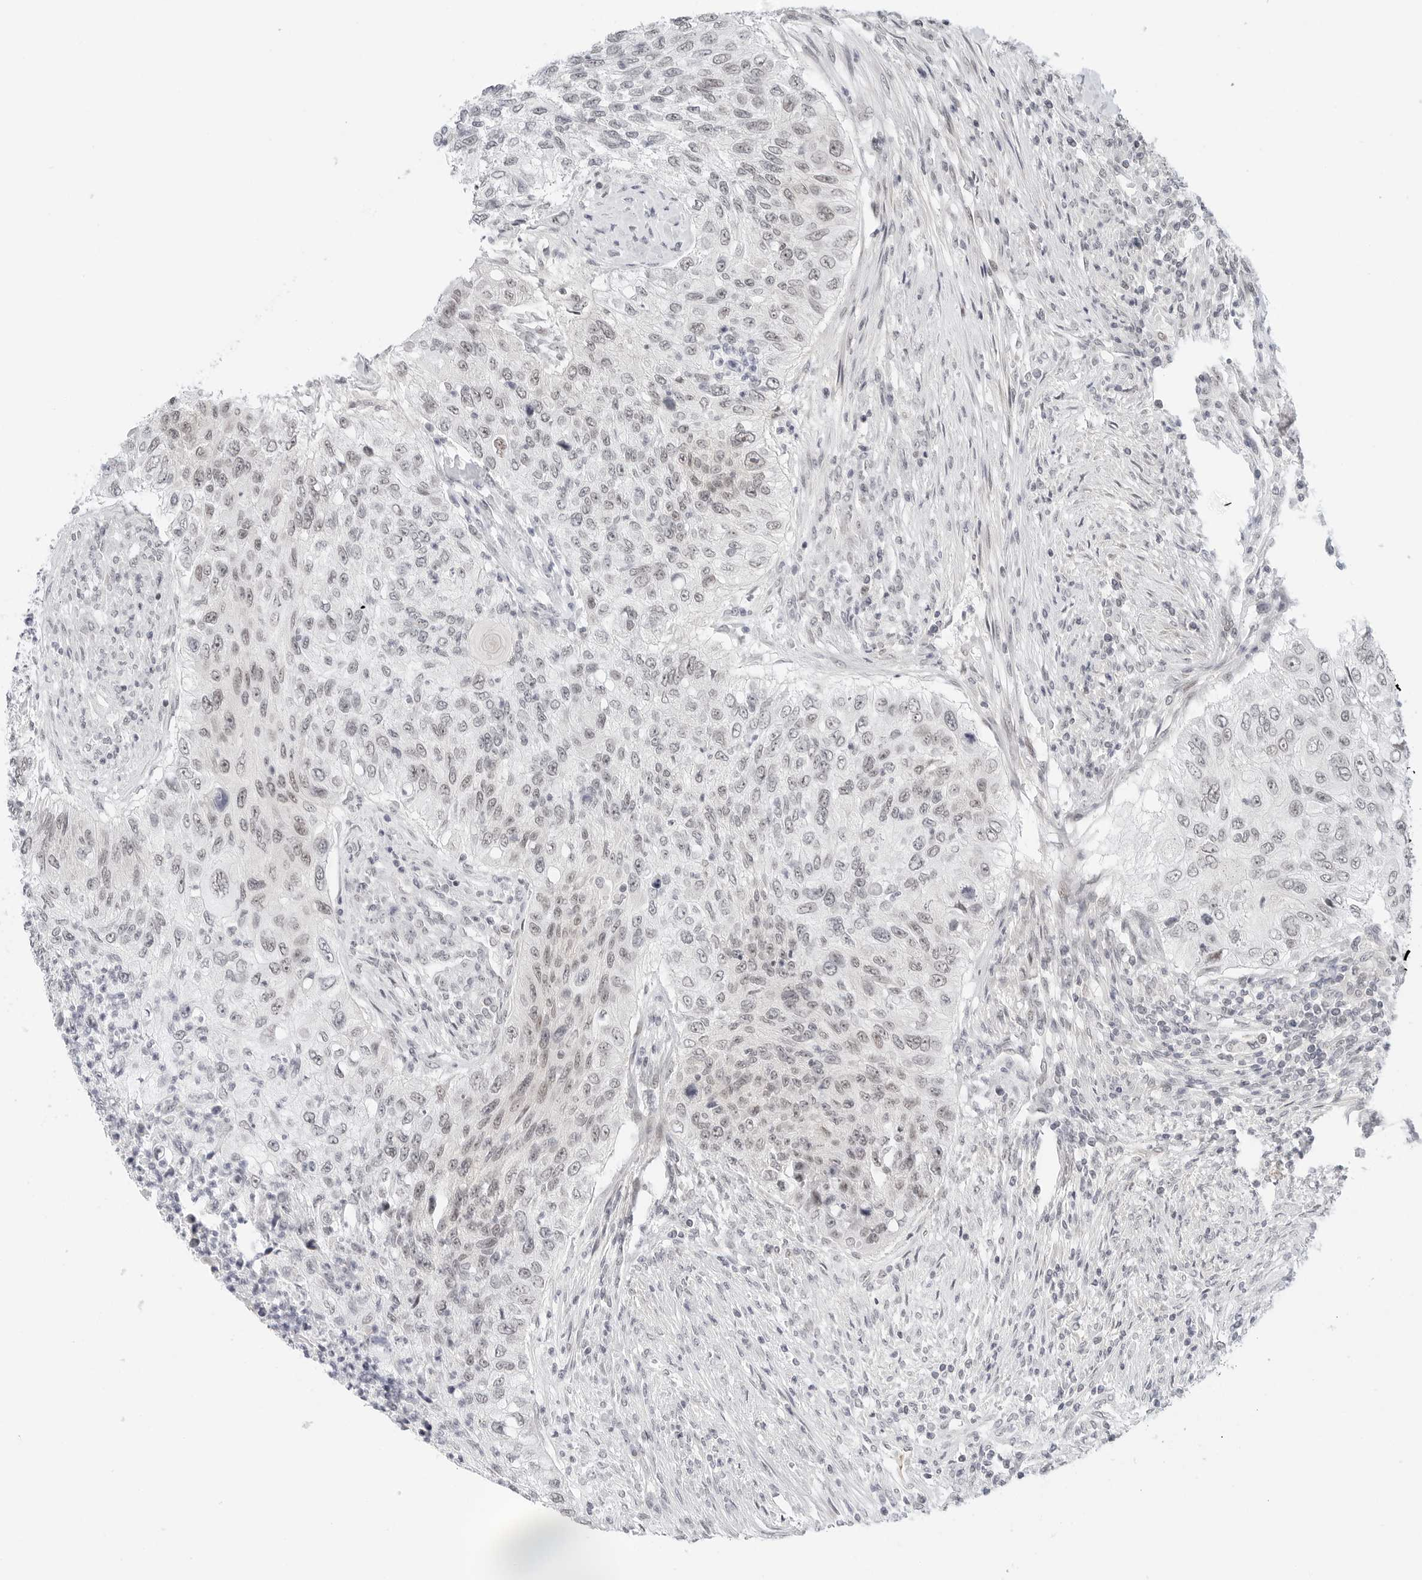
{"staining": {"intensity": "negative", "quantity": "none", "location": "none"}, "tissue": "urothelial cancer", "cell_type": "Tumor cells", "image_type": "cancer", "snomed": [{"axis": "morphology", "description": "Urothelial carcinoma, High grade"}, {"axis": "topography", "description": "Urinary bladder"}], "caption": "Urothelial cancer was stained to show a protein in brown. There is no significant staining in tumor cells. The staining was performed using DAB (3,3'-diaminobenzidine) to visualize the protein expression in brown, while the nuclei were stained in blue with hematoxylin (Magnification: 20x).", "gene": "TSEN2", "patient": {"sex": "female", "age": 60}}